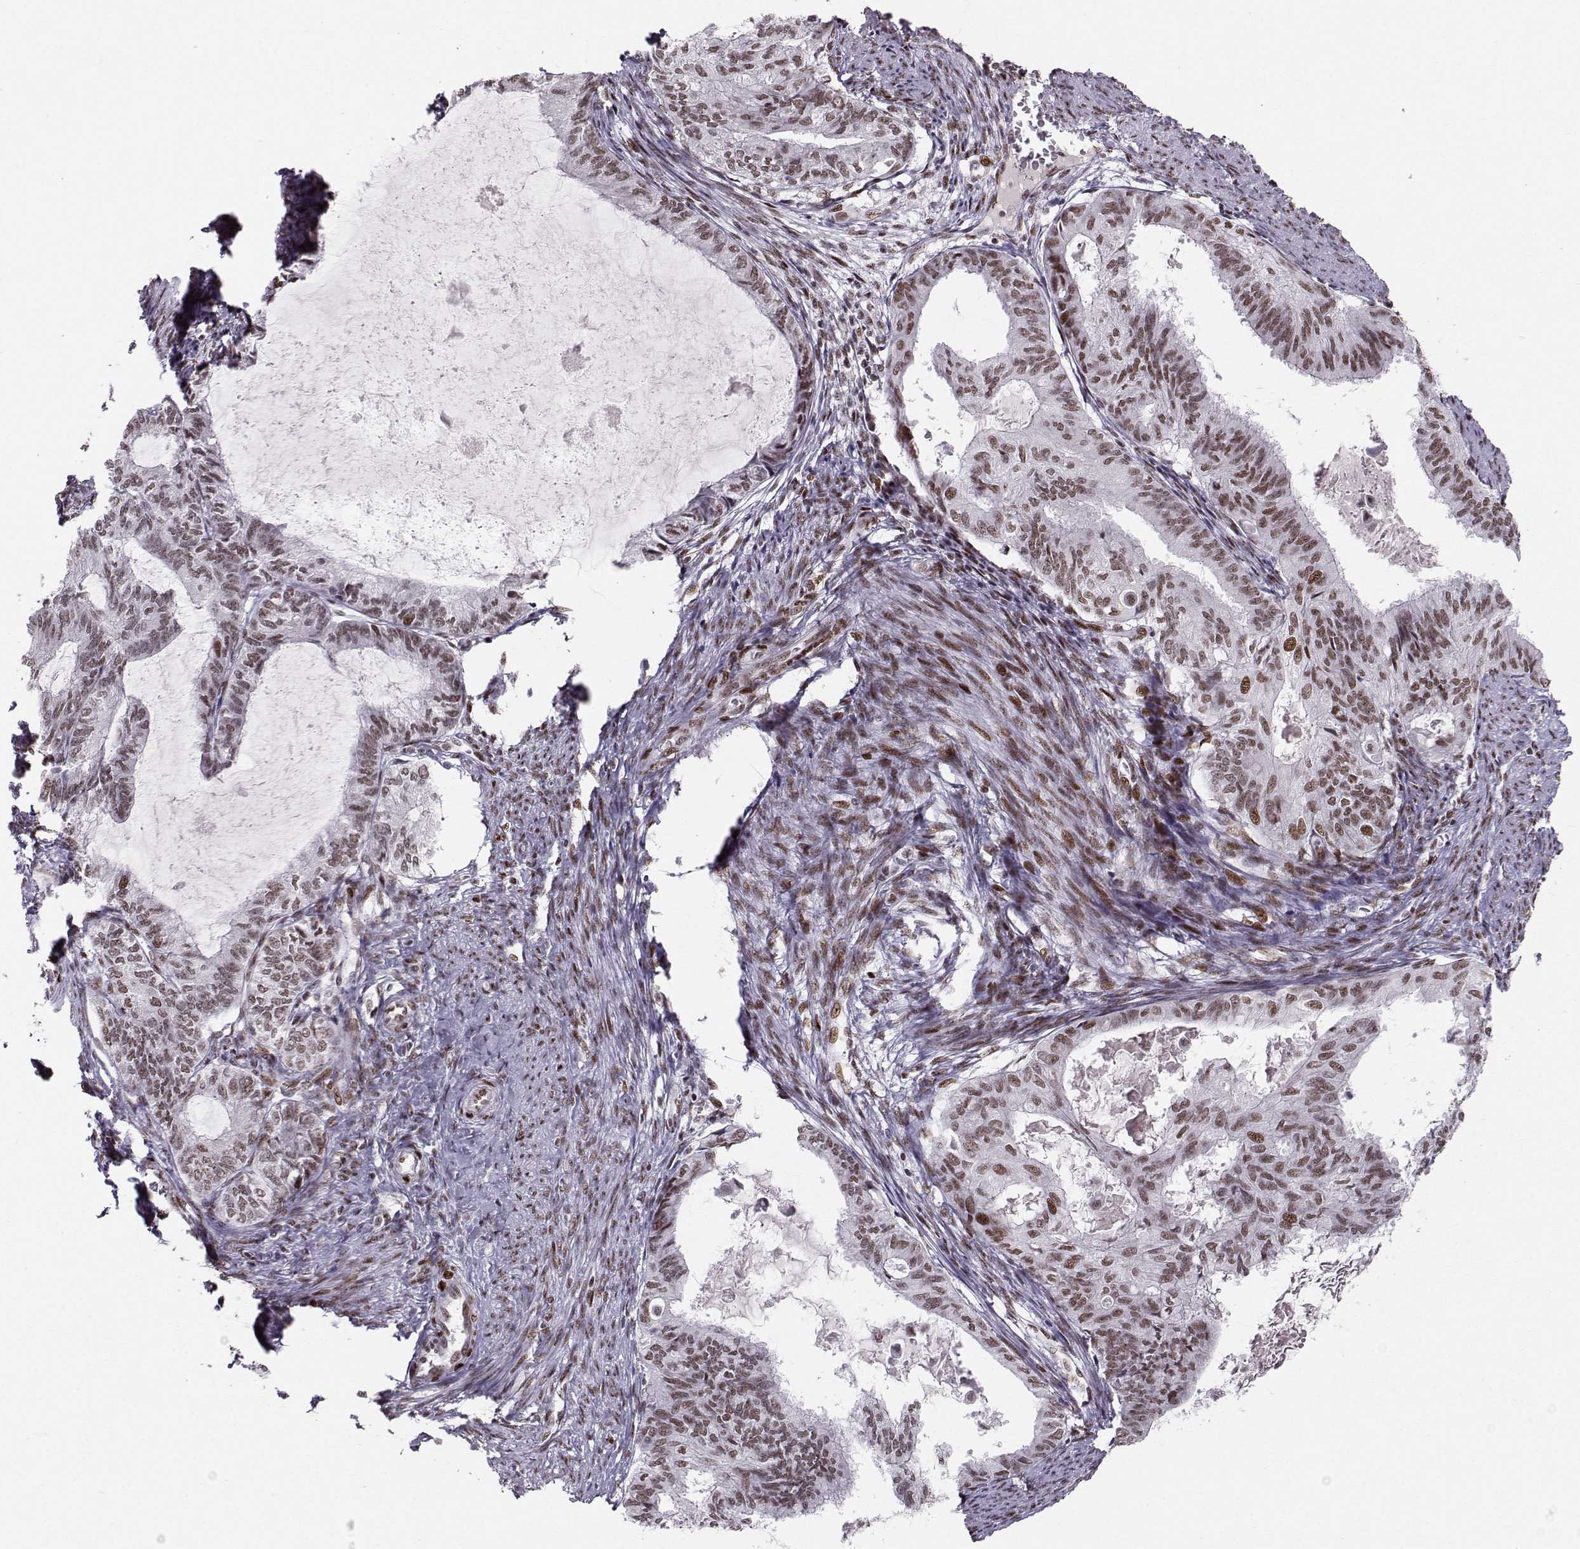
{"staining": {"intensity": "moderate", "quantity": "25%-75%", "location": "nuclear"}, "tissue": "endometrial cancer", "cell_type": "Tumor cells", "image_type": "cancer", "snomed": [{"axis": "morphology", "description": "Adenocarcinoma, NOS"}, {"axis": "topography", "description": "Endometrium"}], "caption": "Moderate nuclear protein staining is identified in approximately 25%-75% of tumor cells in adenocarcinoma (endometrial).", "gene": "SNAPC2", "patient": {"sex": "female", "age": 86}}